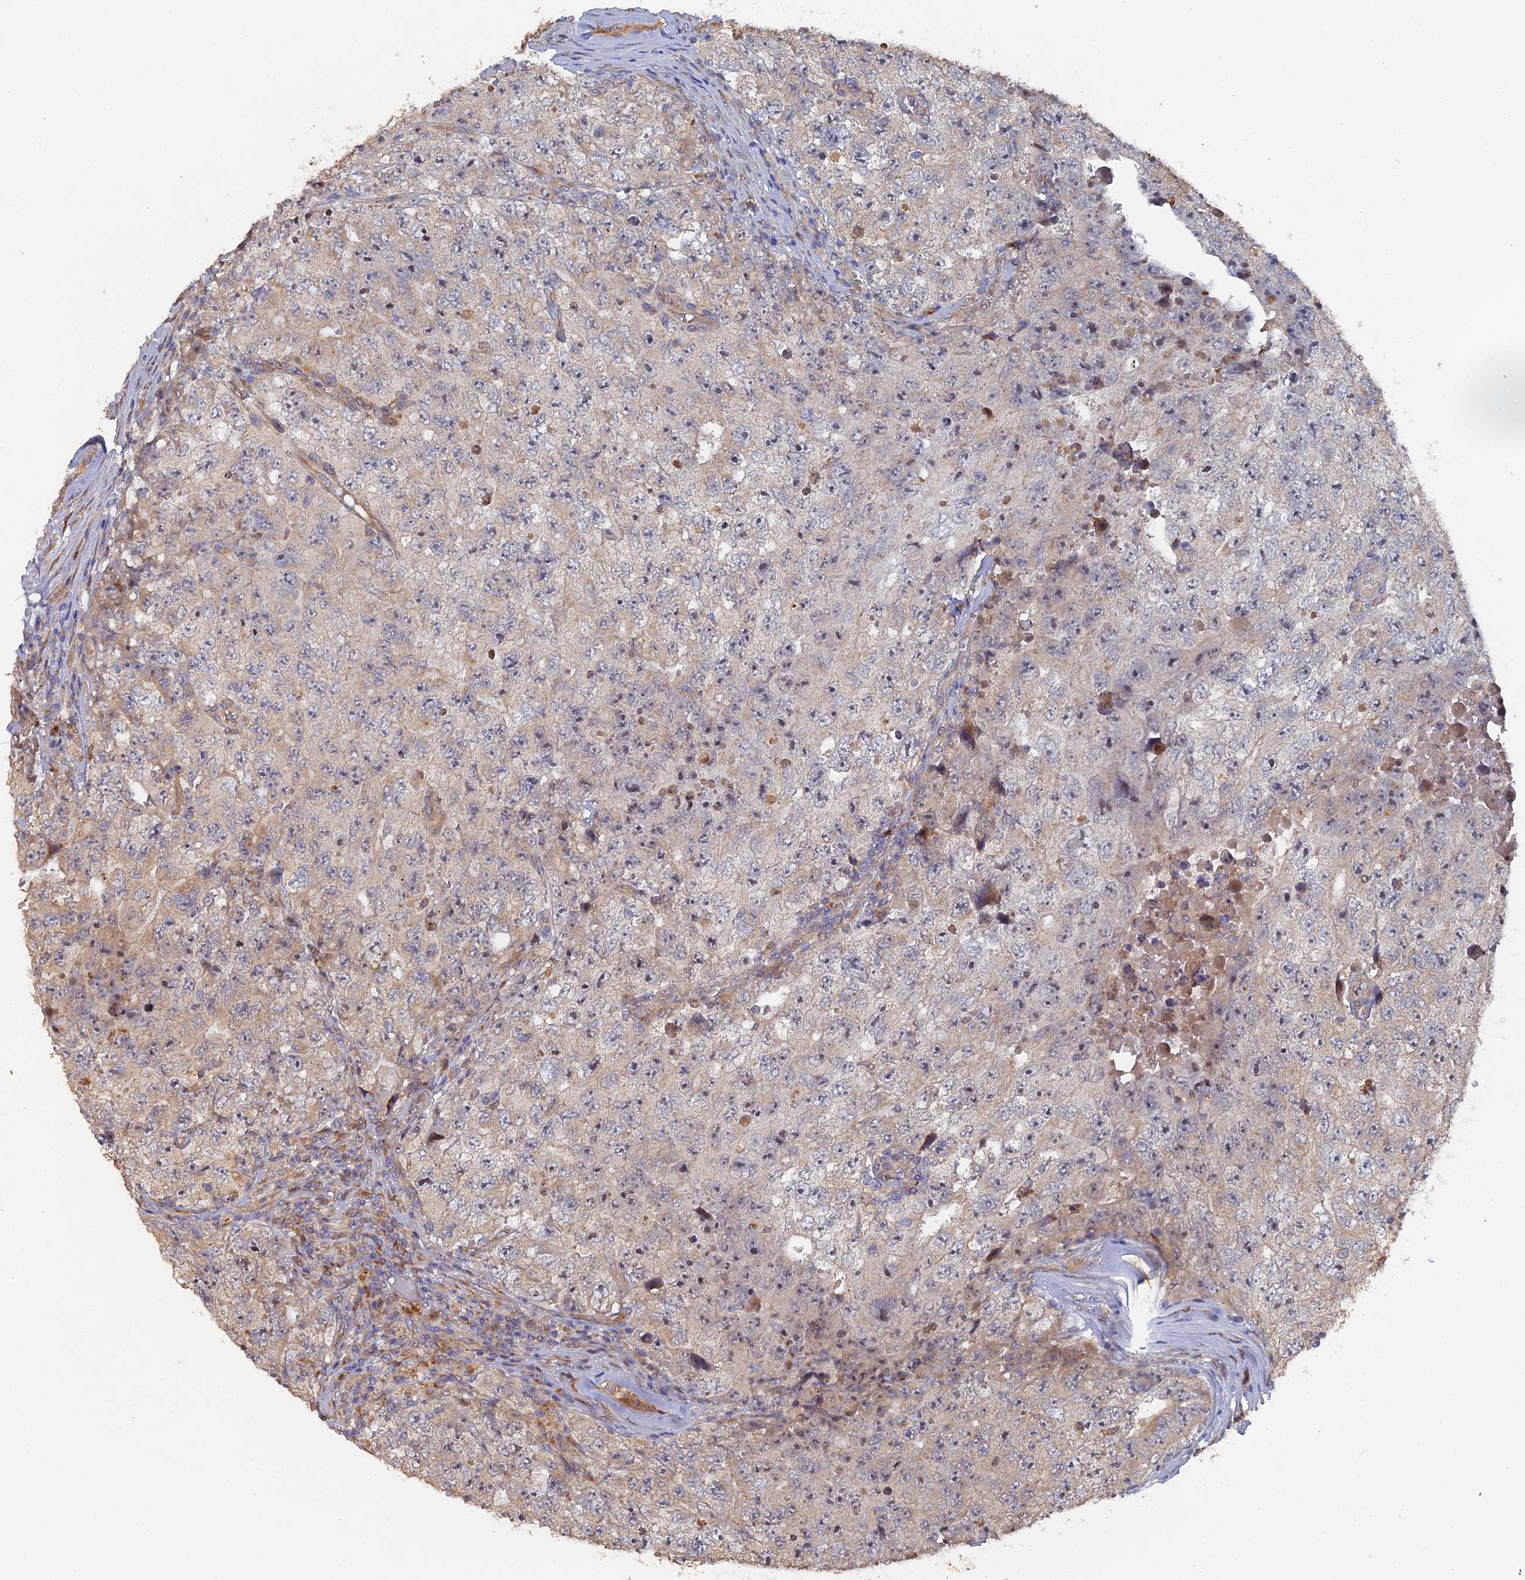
{"staining": {"intensity": "weak", "quantity": "<25%", "location": "cytoplasmic/membranous"}, "tissue": "testis cancer", "cell_type": "Tumor cells", "image_type": "cancer", "snomed": [{"axis": "morphology", "description": "Carcinoma, Embryonal, NOS"}, {"axis": "topography", "description": "Testis"}], "caption": "Immunohistochemistry (IHC) image of testis cancer stained for a protein (brown), which demonstrates no staining in tumor cells.", "gene": "VPS37C", "patient": {"sex": "male", "age": 17}}